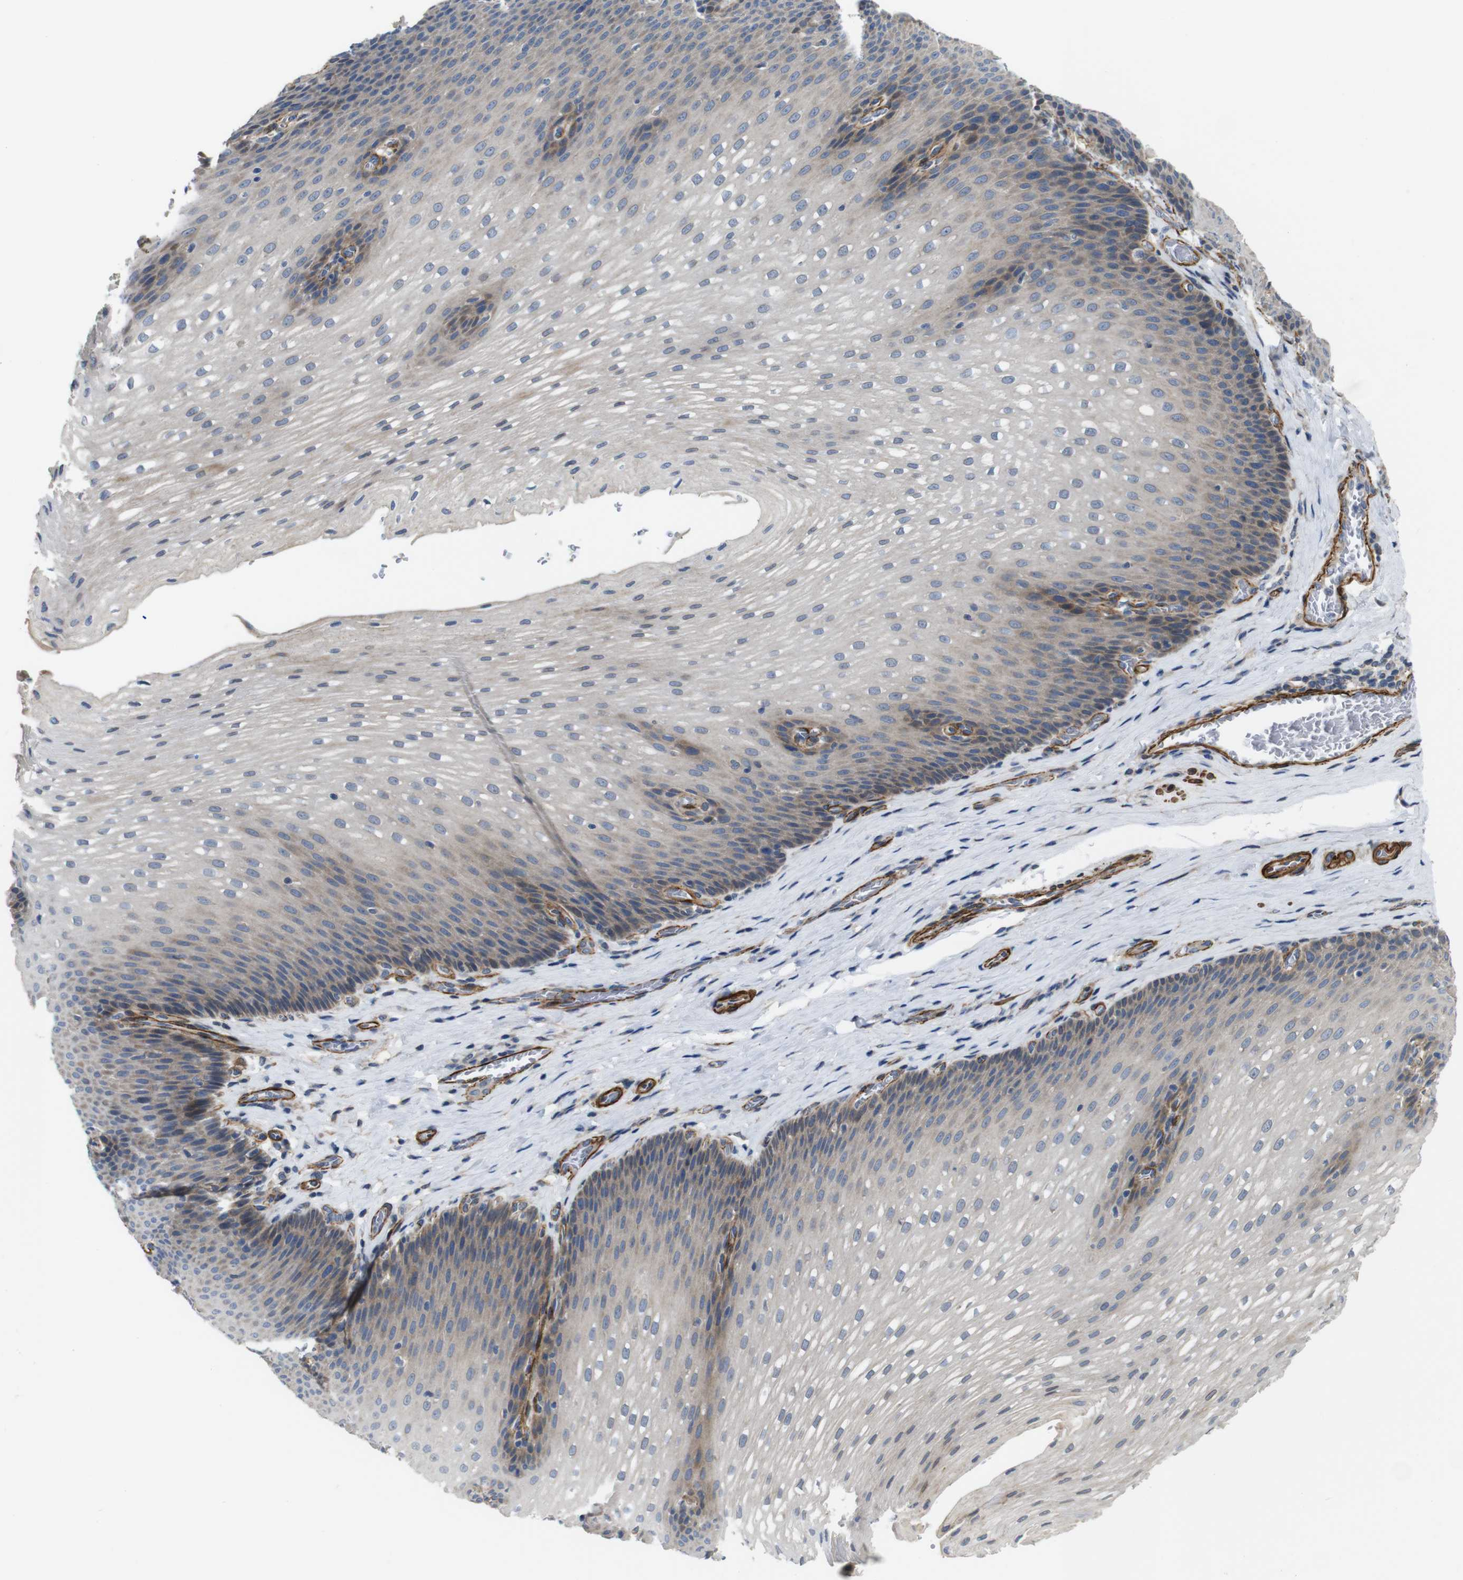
{"staining": {"intensity": "moderate", "quantity": "<25%", "location": "cytoplasmic/membranous"}, "tissue": "esophagus", "cell_type": "Squamous epithelial cells", "image_type": "normal", "snomed": [{"axis": "morphology", "description": "Normal tissue, NOS"}, {"axis": "topography", "description": "Esophagus"}], "caption": "Moderate cytoplasmic/membranous expression for a protein is identified in about <25% of squamous epithelial cells of benign esophagus using immunohistochemistry.", "gene": "GGT7", "patient": {"sex": "male", "age": 48}}